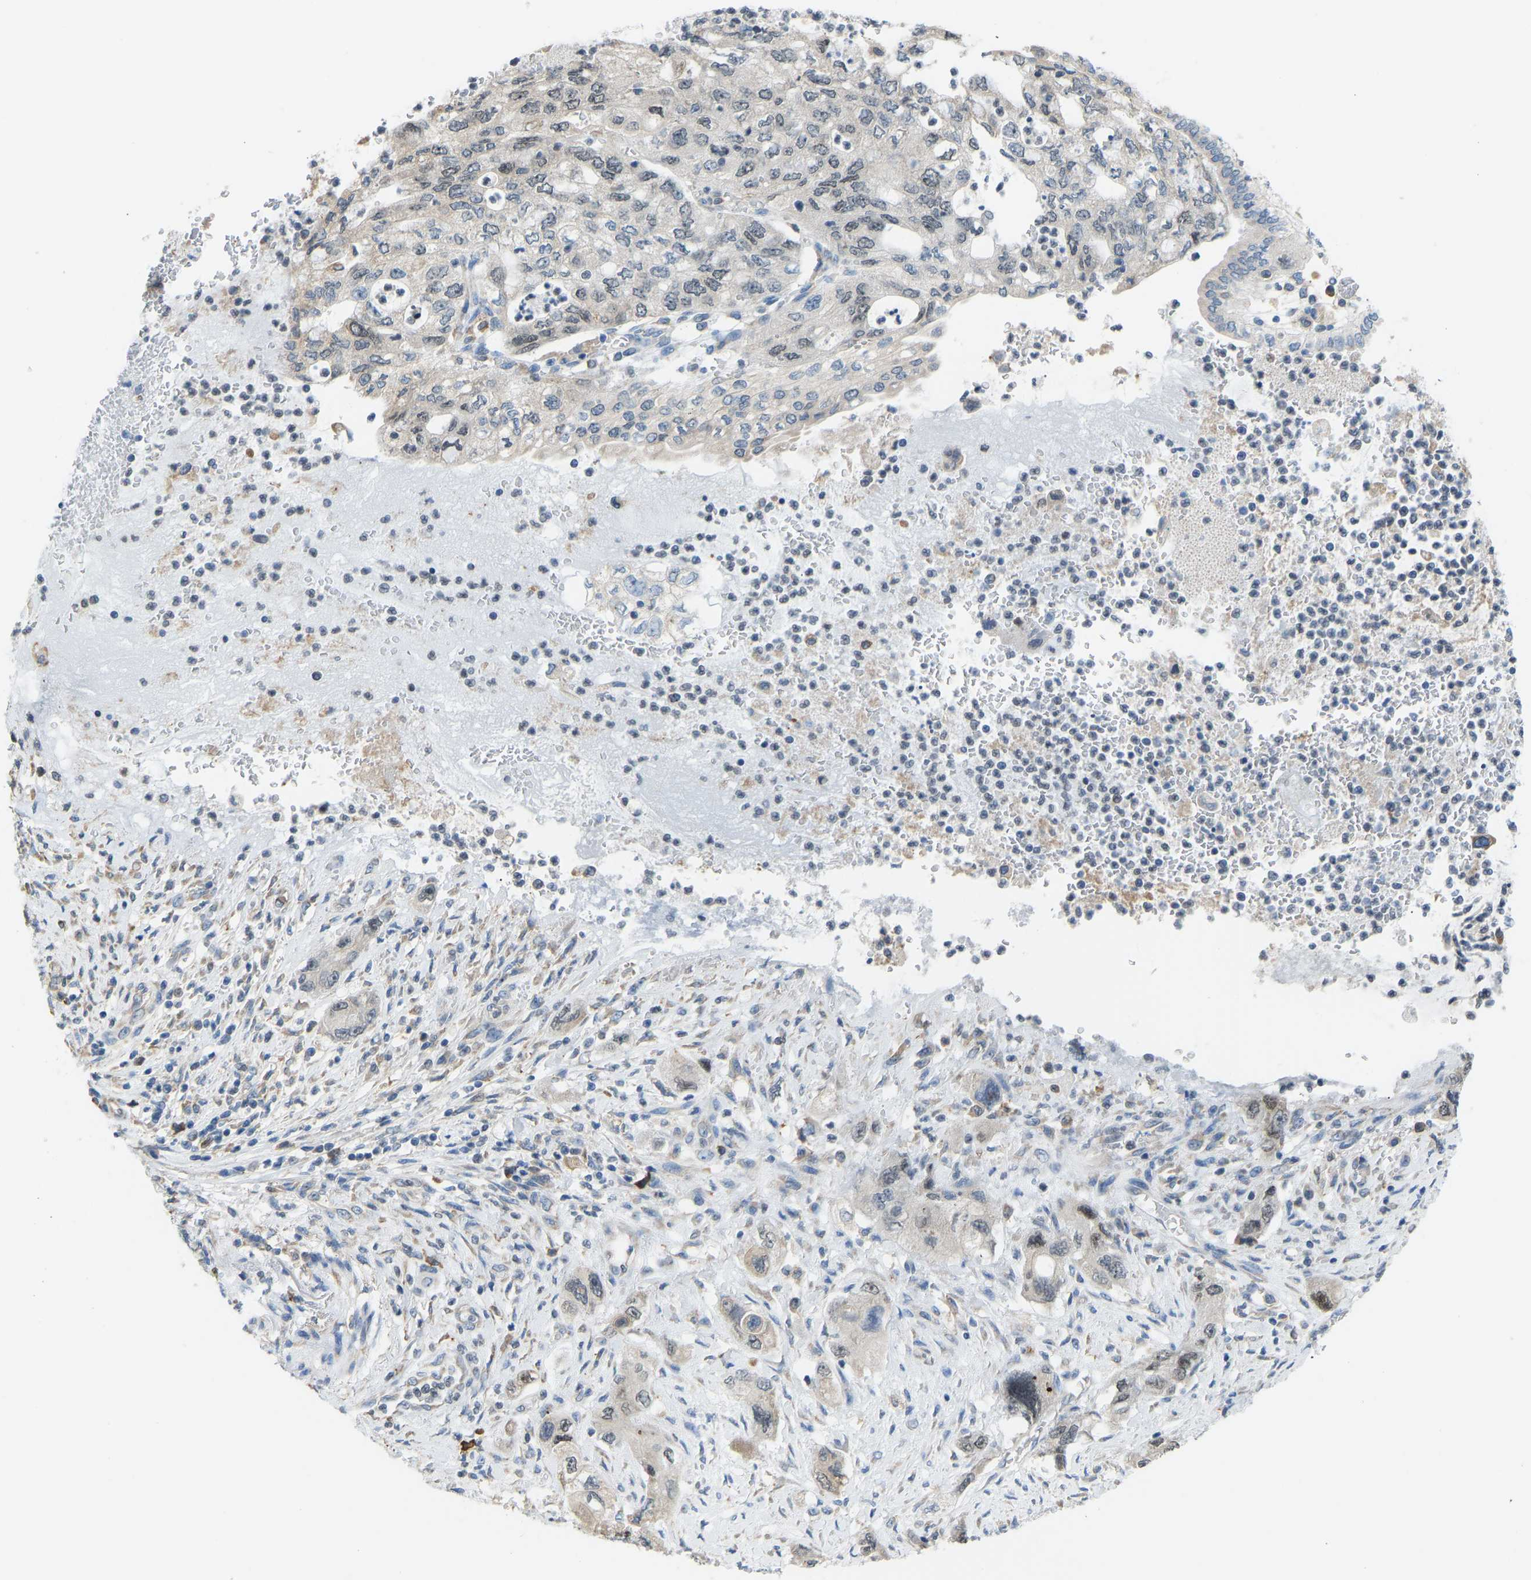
{"staining": {"intensity": "weak", "quantity": "<25%", "location": "cytoplasmic/membranous"}, "tissue": "pancreatic cancer", "cell_type": "Tumor cells", "image_type": "cancer", "snomed": [{"axis": "morphology", "description": "Adenocarcinoma, NOS"}, {"axis": "topography", "description": "Pancreas"}], "caption": "The image displays no significant expression in tumor cells of pancreatic cancer.", "gene": "VRK1", "patient": {"sex": "female", "age": 73}}